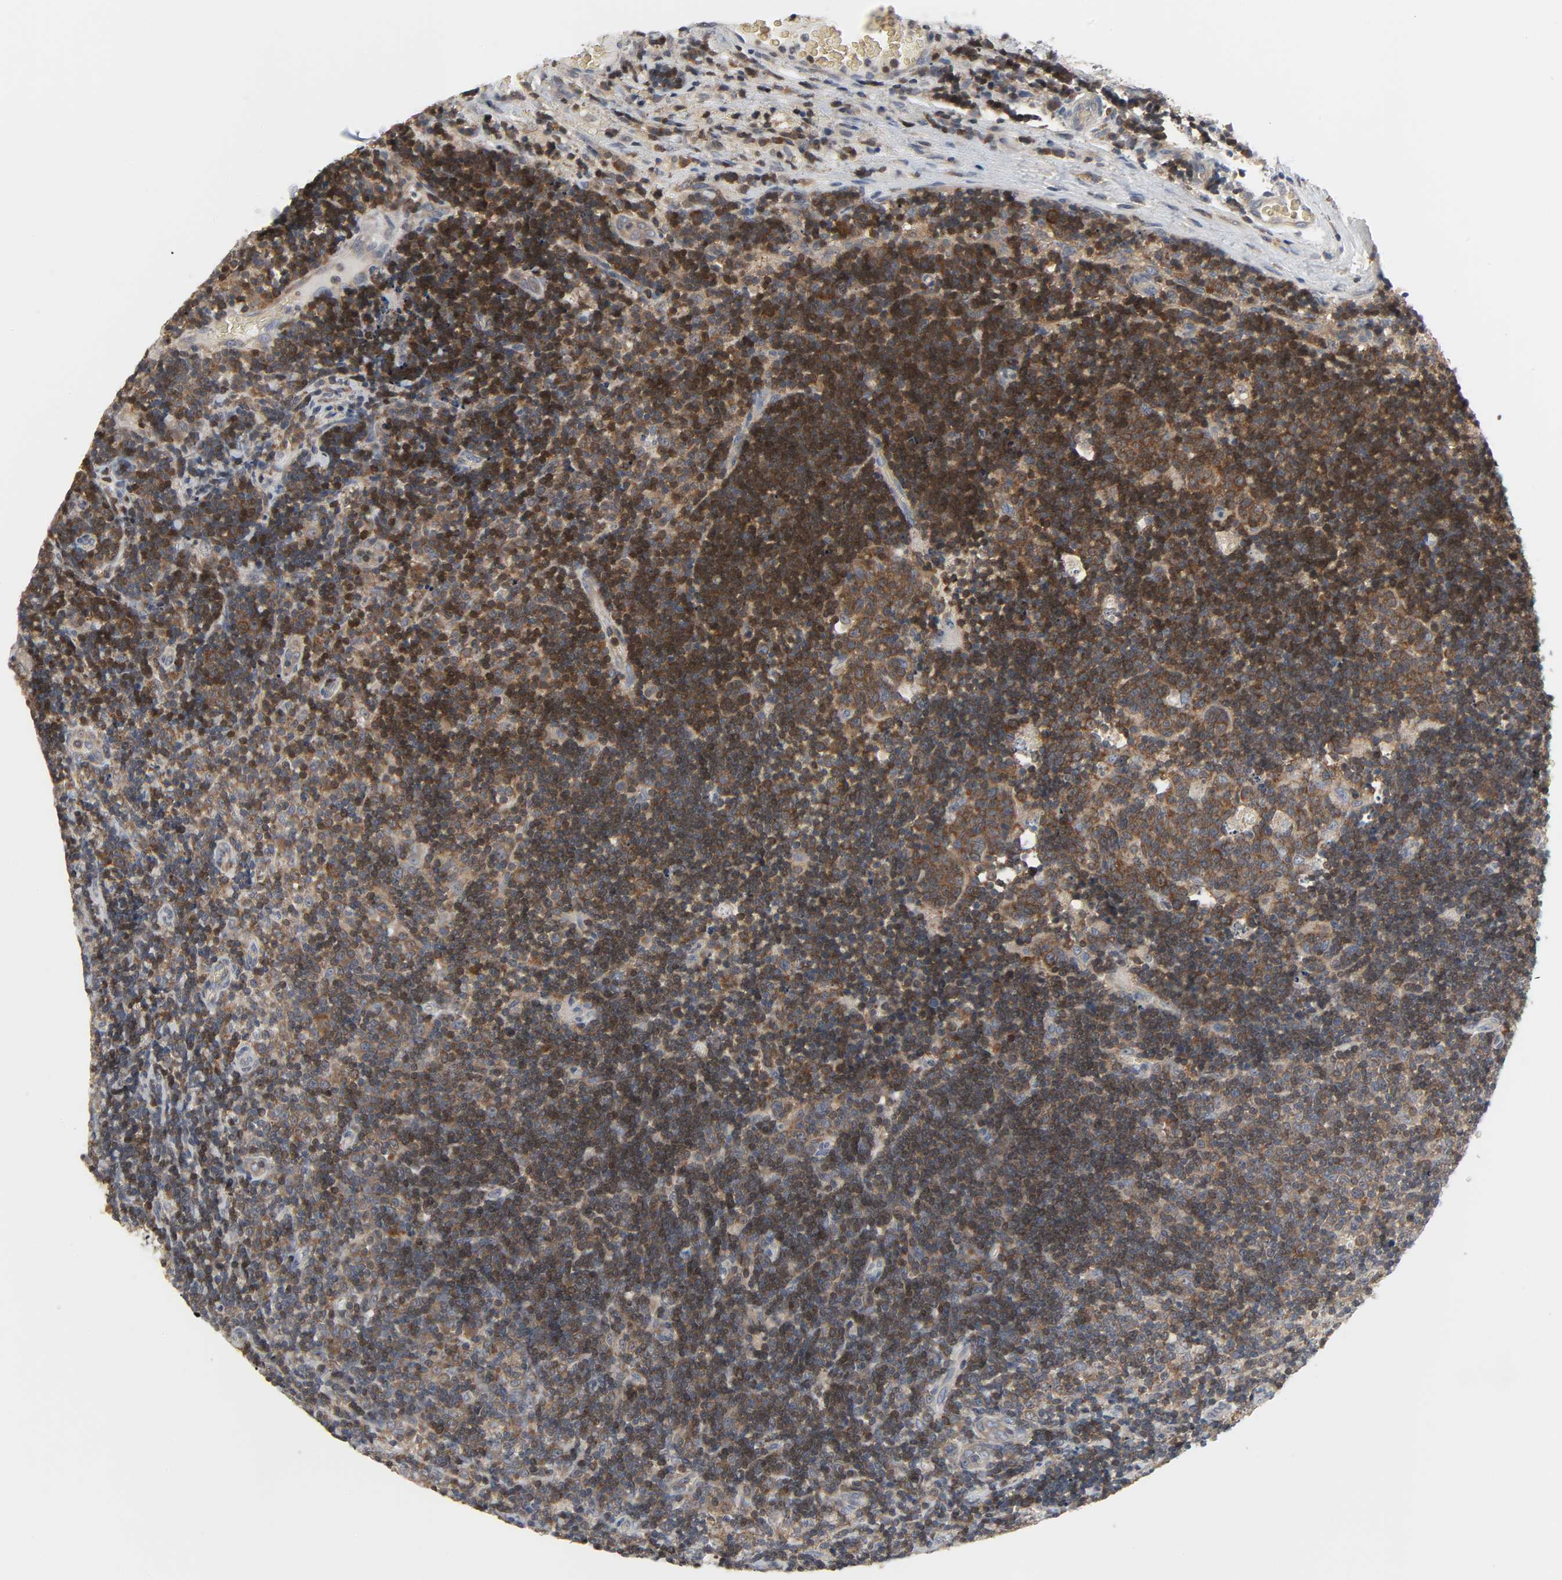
{"staining": {"intensity": "moderate", "quantity": "25%-75%", "location": "cytoplasmic/membranous"}, "tissue": "lymph node", "cell_type": "Non-germinal center cells", "image_type": "normal", "snomed": [{"axis": "morphology", "description": "Normal tissue, NOS"}, {"axis": "topography", "description": "Lymph node"}, {"axis": "topography", "description": "Salivary gland"}], "caption": "A histopathology image of human lymph node stained for a protein displays moderate cytoplasmic/membranous brown staining in non-germinal center cells.", "gene": "PLEKHA2", "patient": {"sex": "male", "age": 8}}